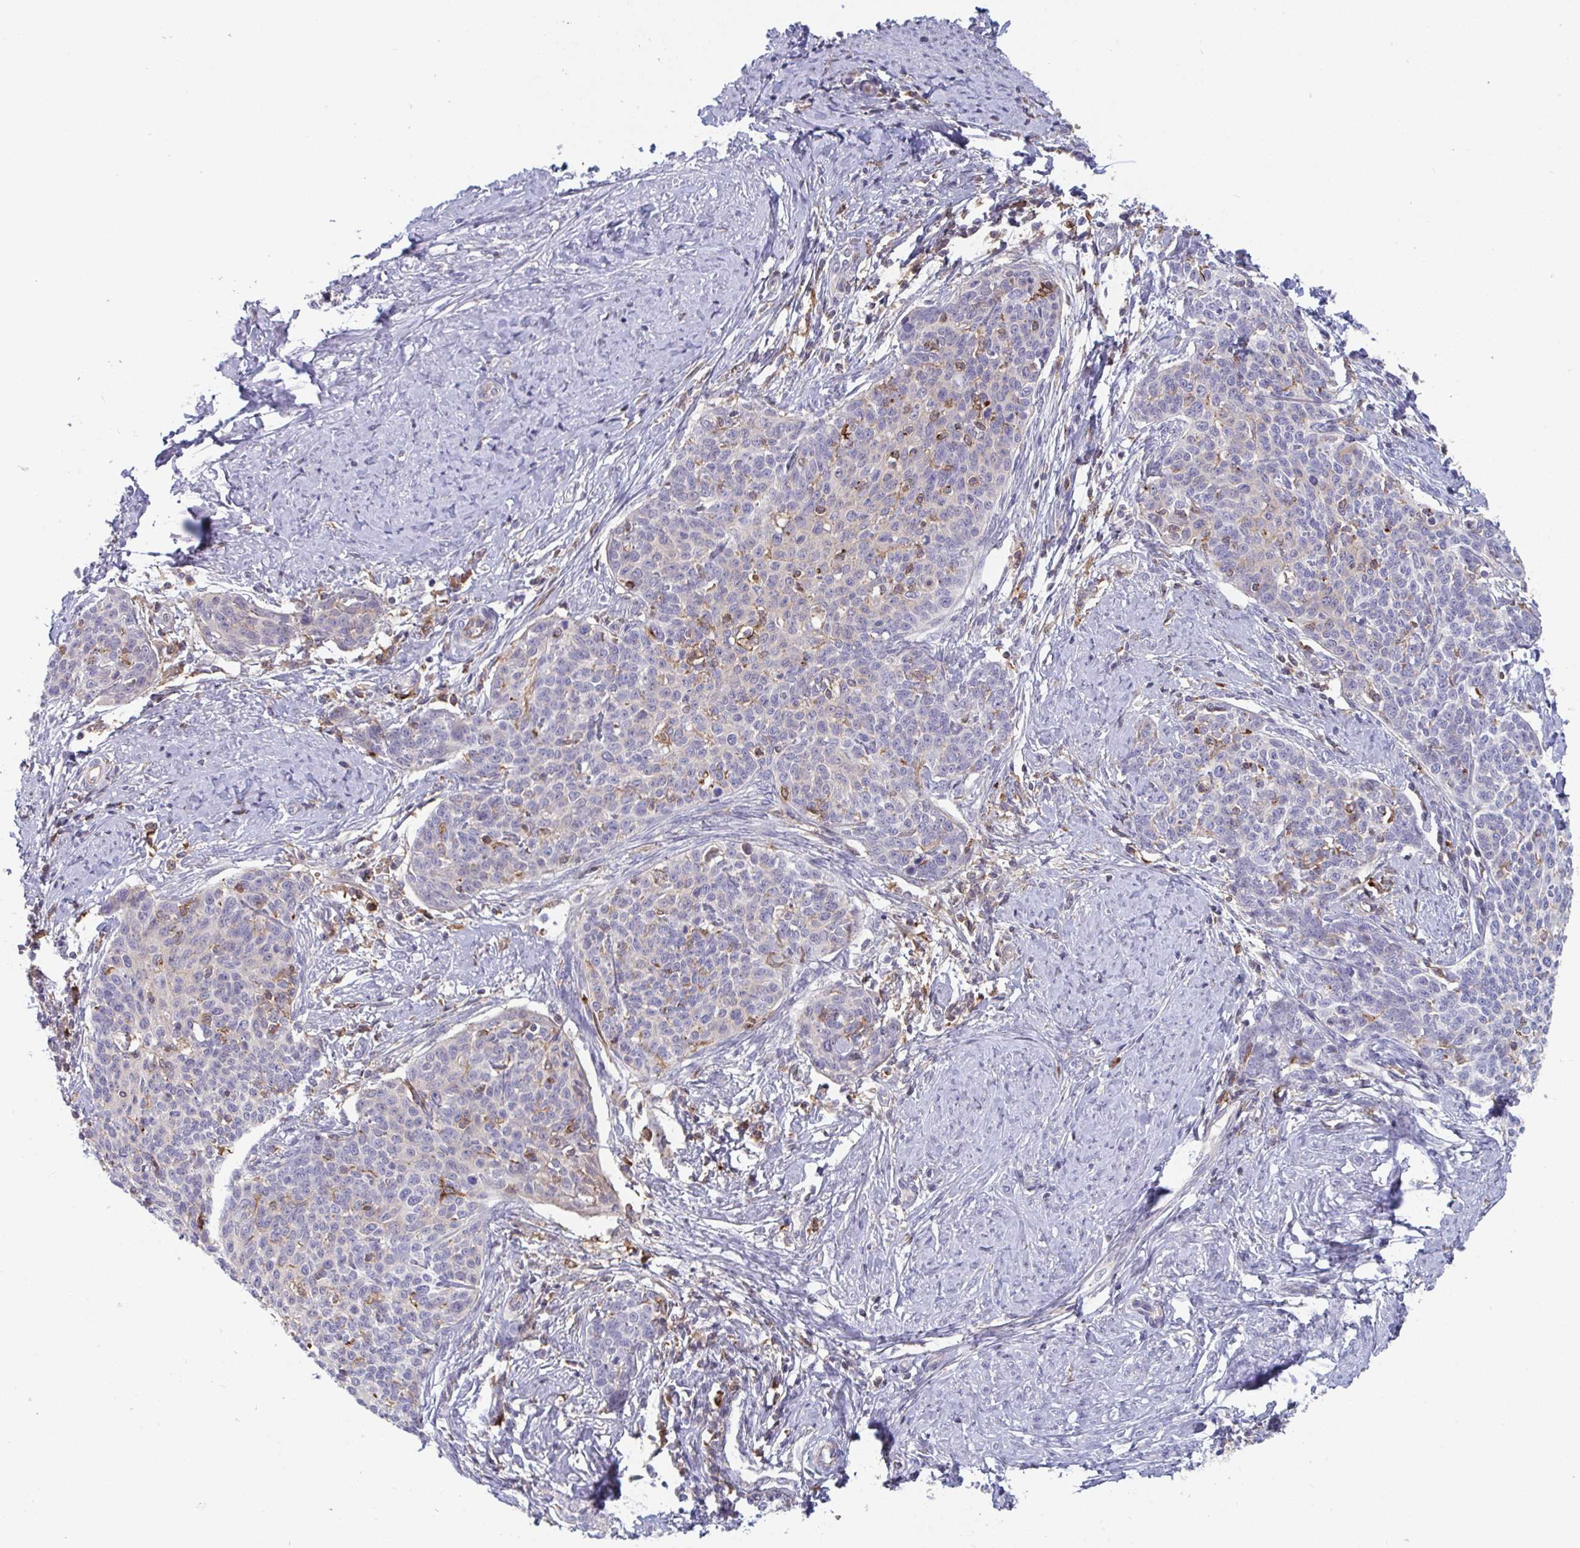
{"staining": {"intensity": "negative", "quantity": "none", "location": "none"}, "tissue": "cervical cancer", "cell_type": "Tumor cells", "image_type": "cancer", "snomed": [{"axis": "morphology", "description": "Squamous cell carcinoma, NOS"}, {"axis": "topography", "description": "Cervix"}], "caption": "Protein analysis of cervical cancer shows no significant positivity in tumor cells. (IHC, brightfield microscopy, high magnification).", "gene": "DISP2", "patient": {"sex": "female", "age": 39}}